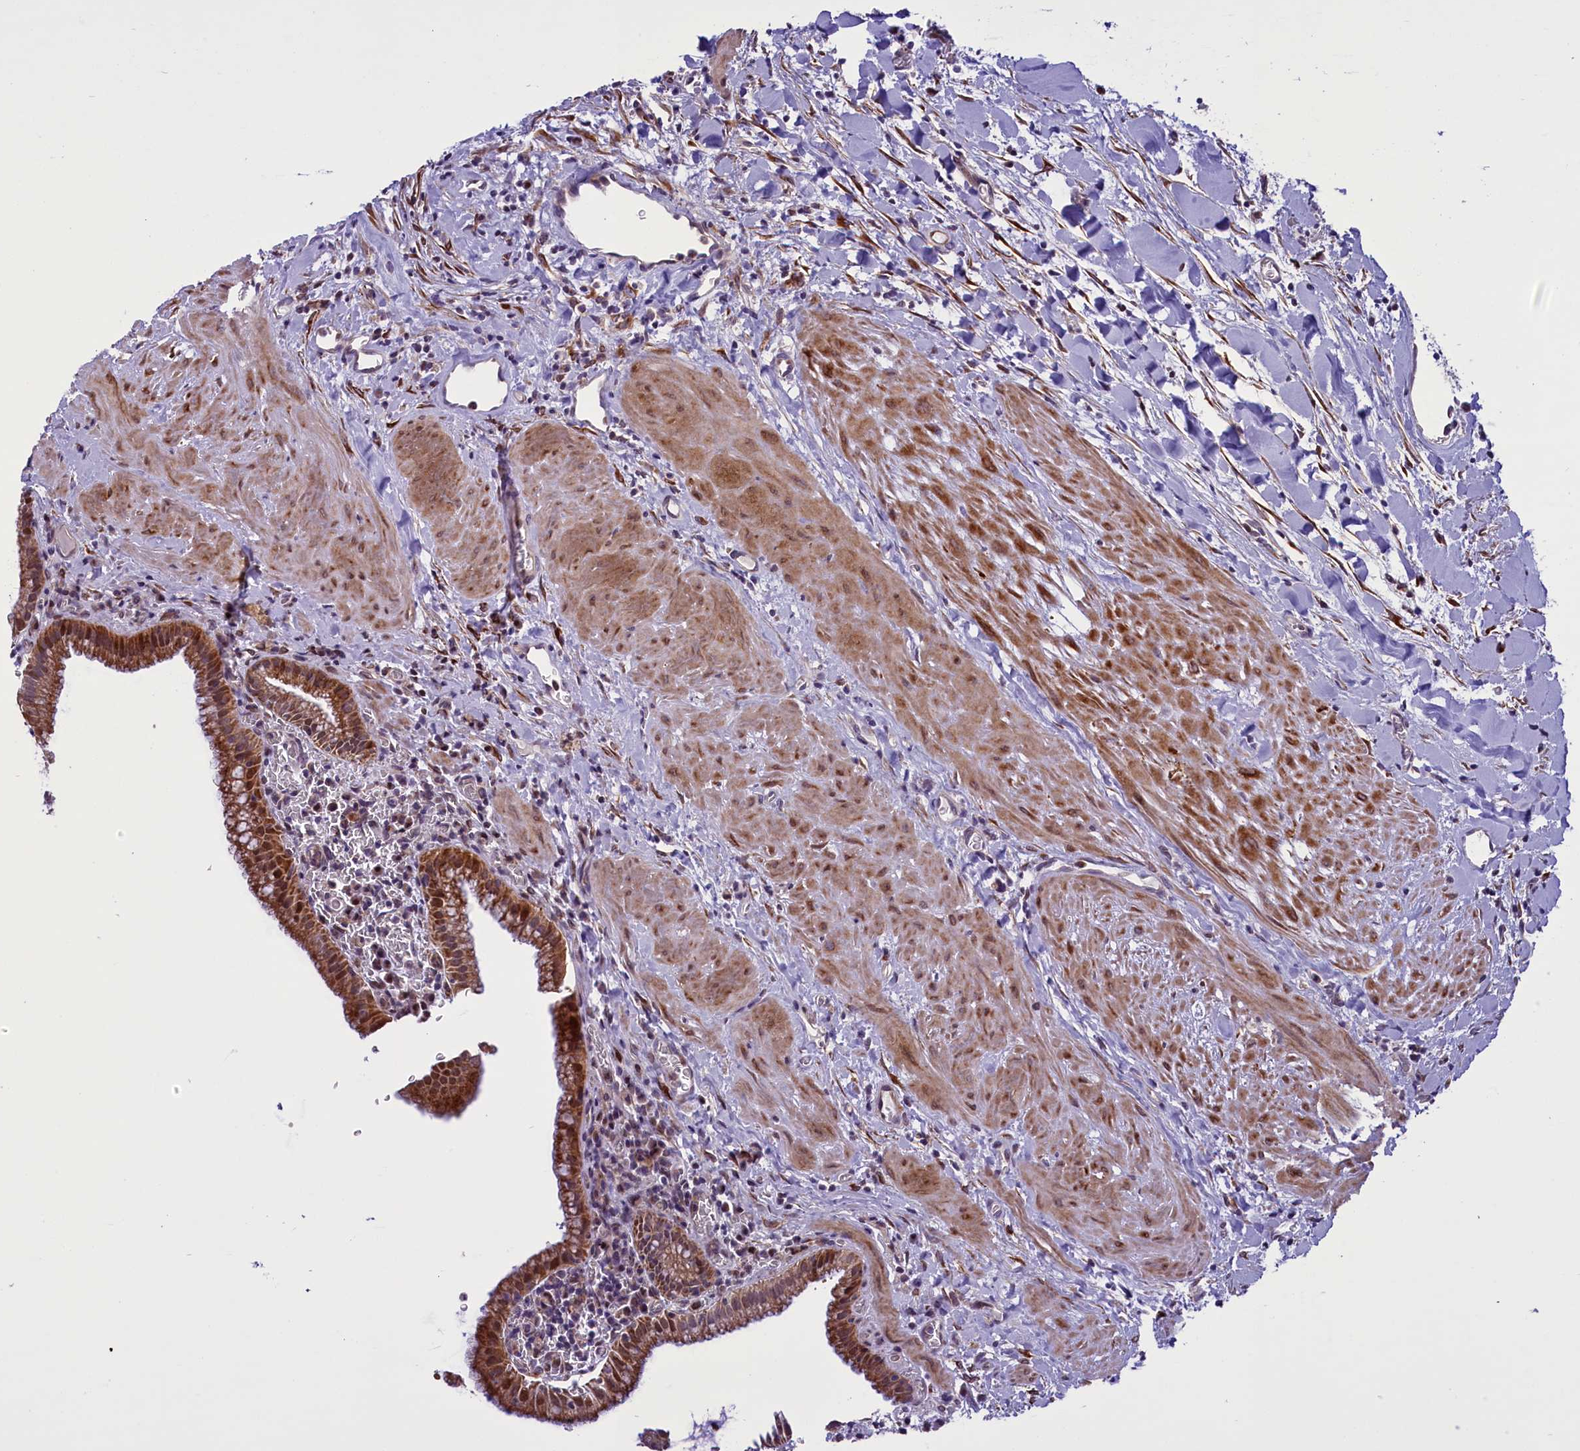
{"staining": {"intensity": "strong", "quantity": "25%-75%", "location": "cytoplasmic/membranous"}, "tissue": "gallbladder", "cell_type": "Glandular cells", "image_type": "normal", "snomed": [{"axis": "morphology", "description": "Normal tissue, NOS"}, {"axis": "topography", "description": "Gallbladder"}], "caption": "Gallbladder was stained to show a protein in brown. There is high levels of strong cytoplasmic/membranous expression in about 25%-75% of glandular cells. (Stains: DAB (3,3'-diaminobenzidine) in brown, nuclei in blue, Microscopy: brightfield microscopy at high magnification).", "gene": "MIEF2", "patient": {"sex": "male", "age": 78}}